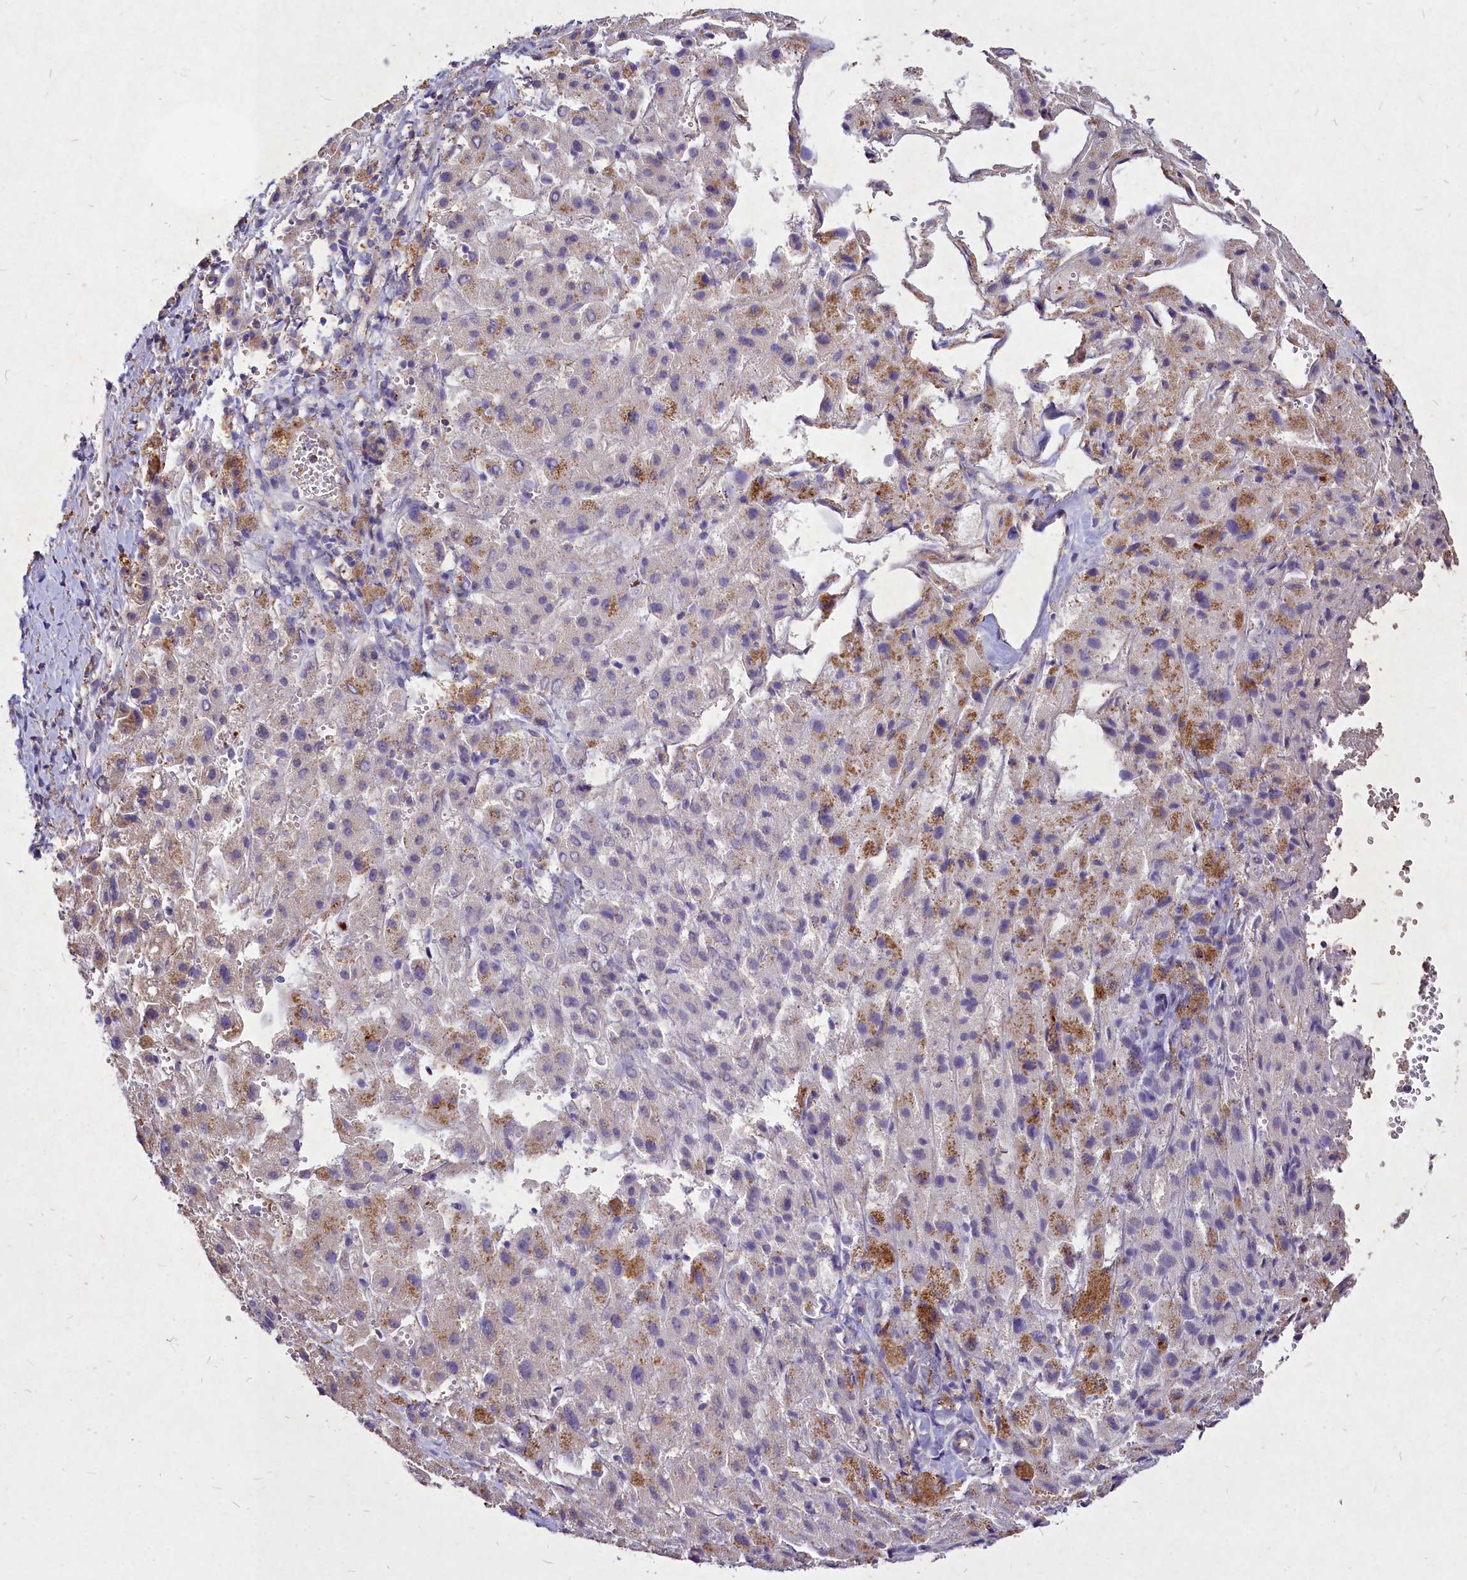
{"staining": {"intensity": "moderate", "quantity": "25%-75%", "location": "cytoplasmic/membranous"}, "tissue": "liver cancer", "cell_type": "Tumor cells", "image_type": "cancer", "snomed": [{"axis": "morphology", "description": "Carcinoma, Hepatocellular, NOS"}, {"axis": "topography", "description": "Liver"}], "caption": "Moderate cytoplasmic/membranous positivity for a protein is appreciated in approximately 25%-75% of tumor cells of hepatocellular carcinoma (liver) using immunohistochemistry (IHC).", "gene": "SKA1", "patient": {"sex": "female", "age": 58}}